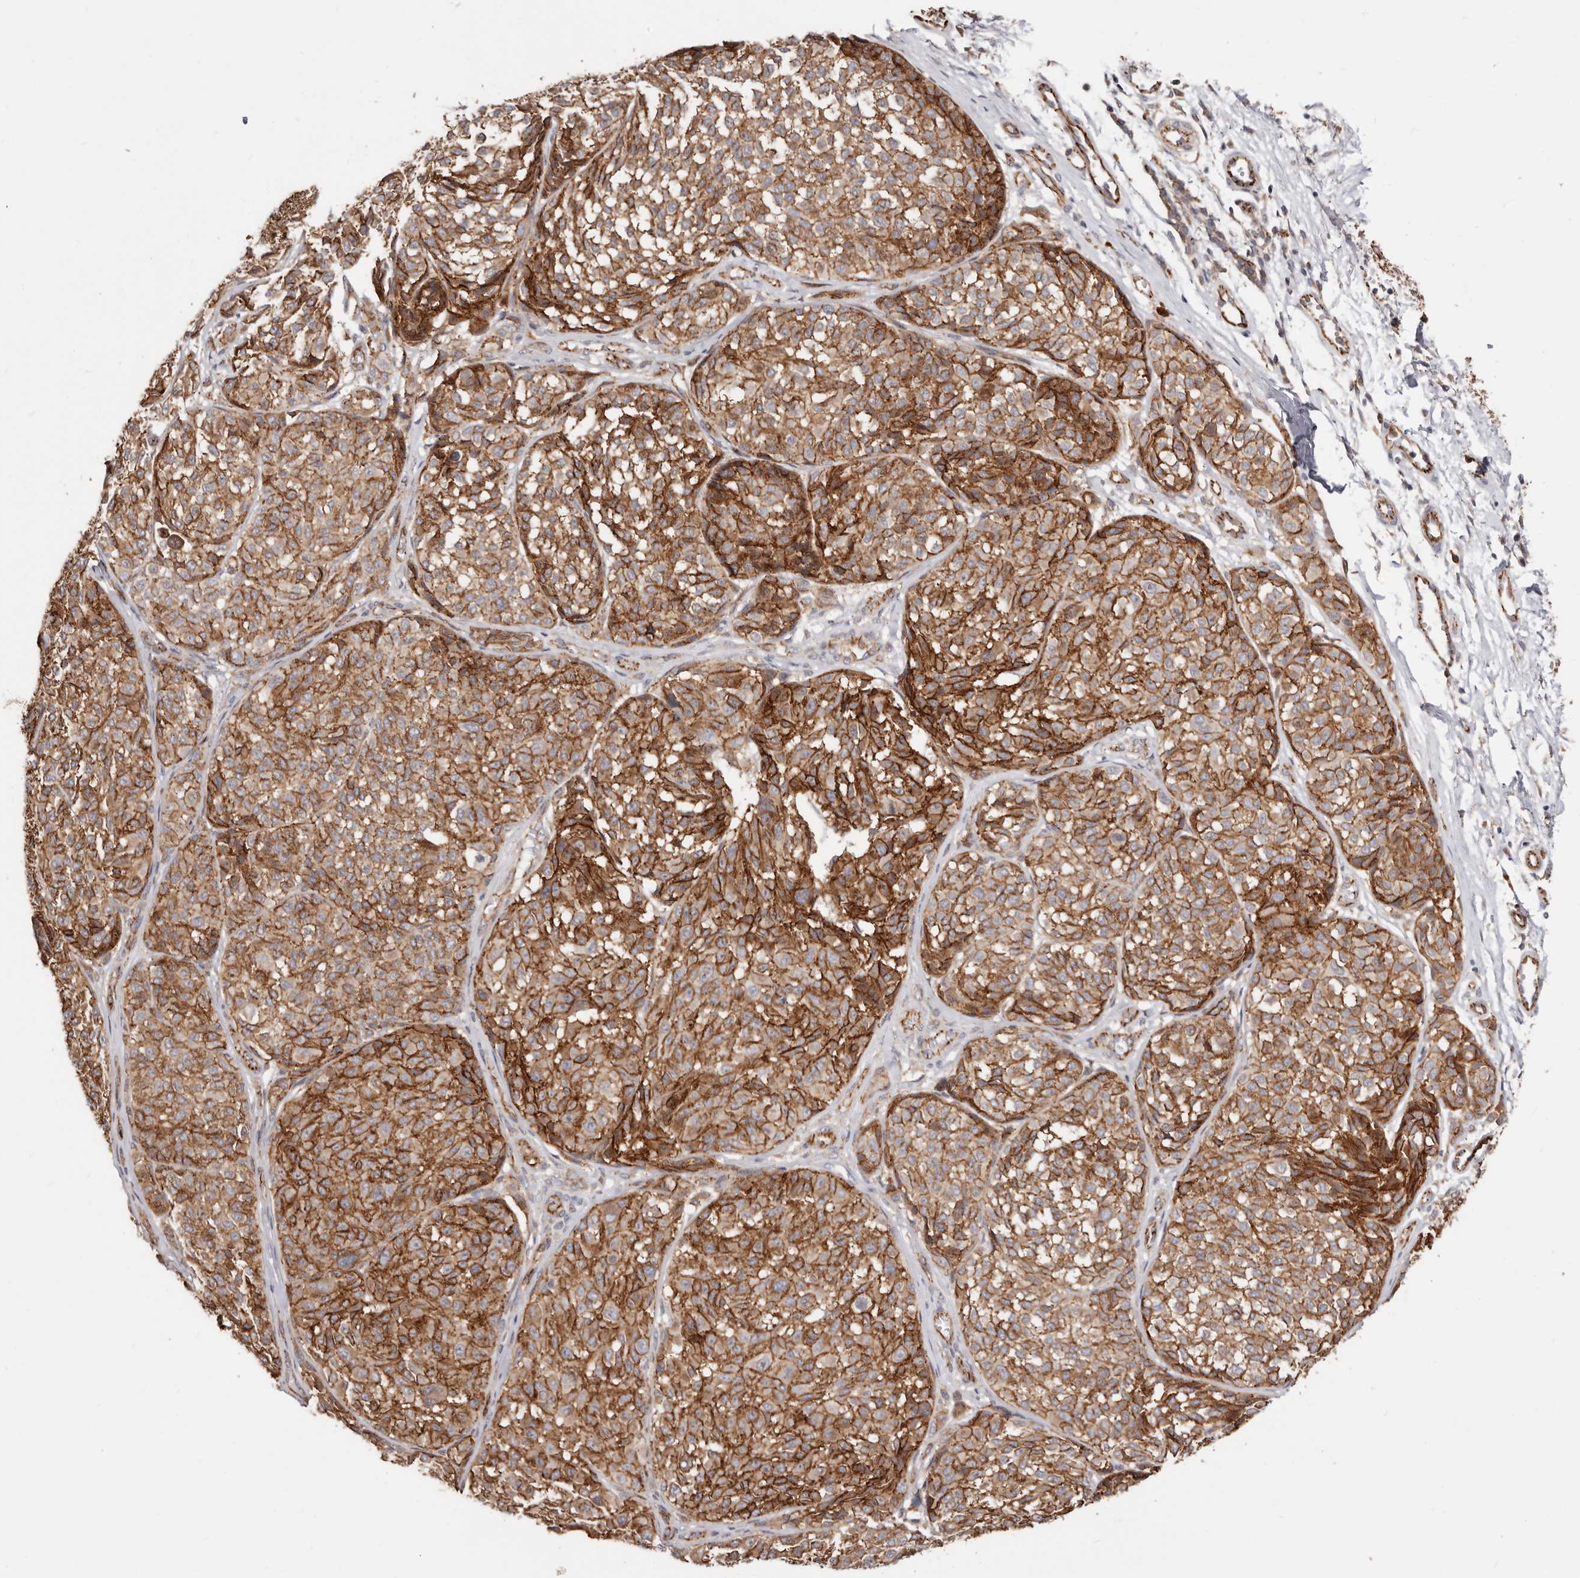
{"staining": {"intensity": "strong", "quantity": ">75%", "location": "cytoplasmic/membranous"}, "tissue": "melanoma", "cell_type": "Tumor cells", "image_type": "cancer", "snomed": [{"axis": "morphology", "description": "Malignant melanoma, NOS"}, {"axis": "topography", "description": "Skin"}], "caption": "This micrograph demonstrates melanoma stained with IHC to label a protein in brown. The cytoplasmic/membranous of tumor cells show strong positivity for the protein. Nuclei are counter-stained blue.", "gene": "CTNNB1", "patient": {"sex": "male", "age": 83}}